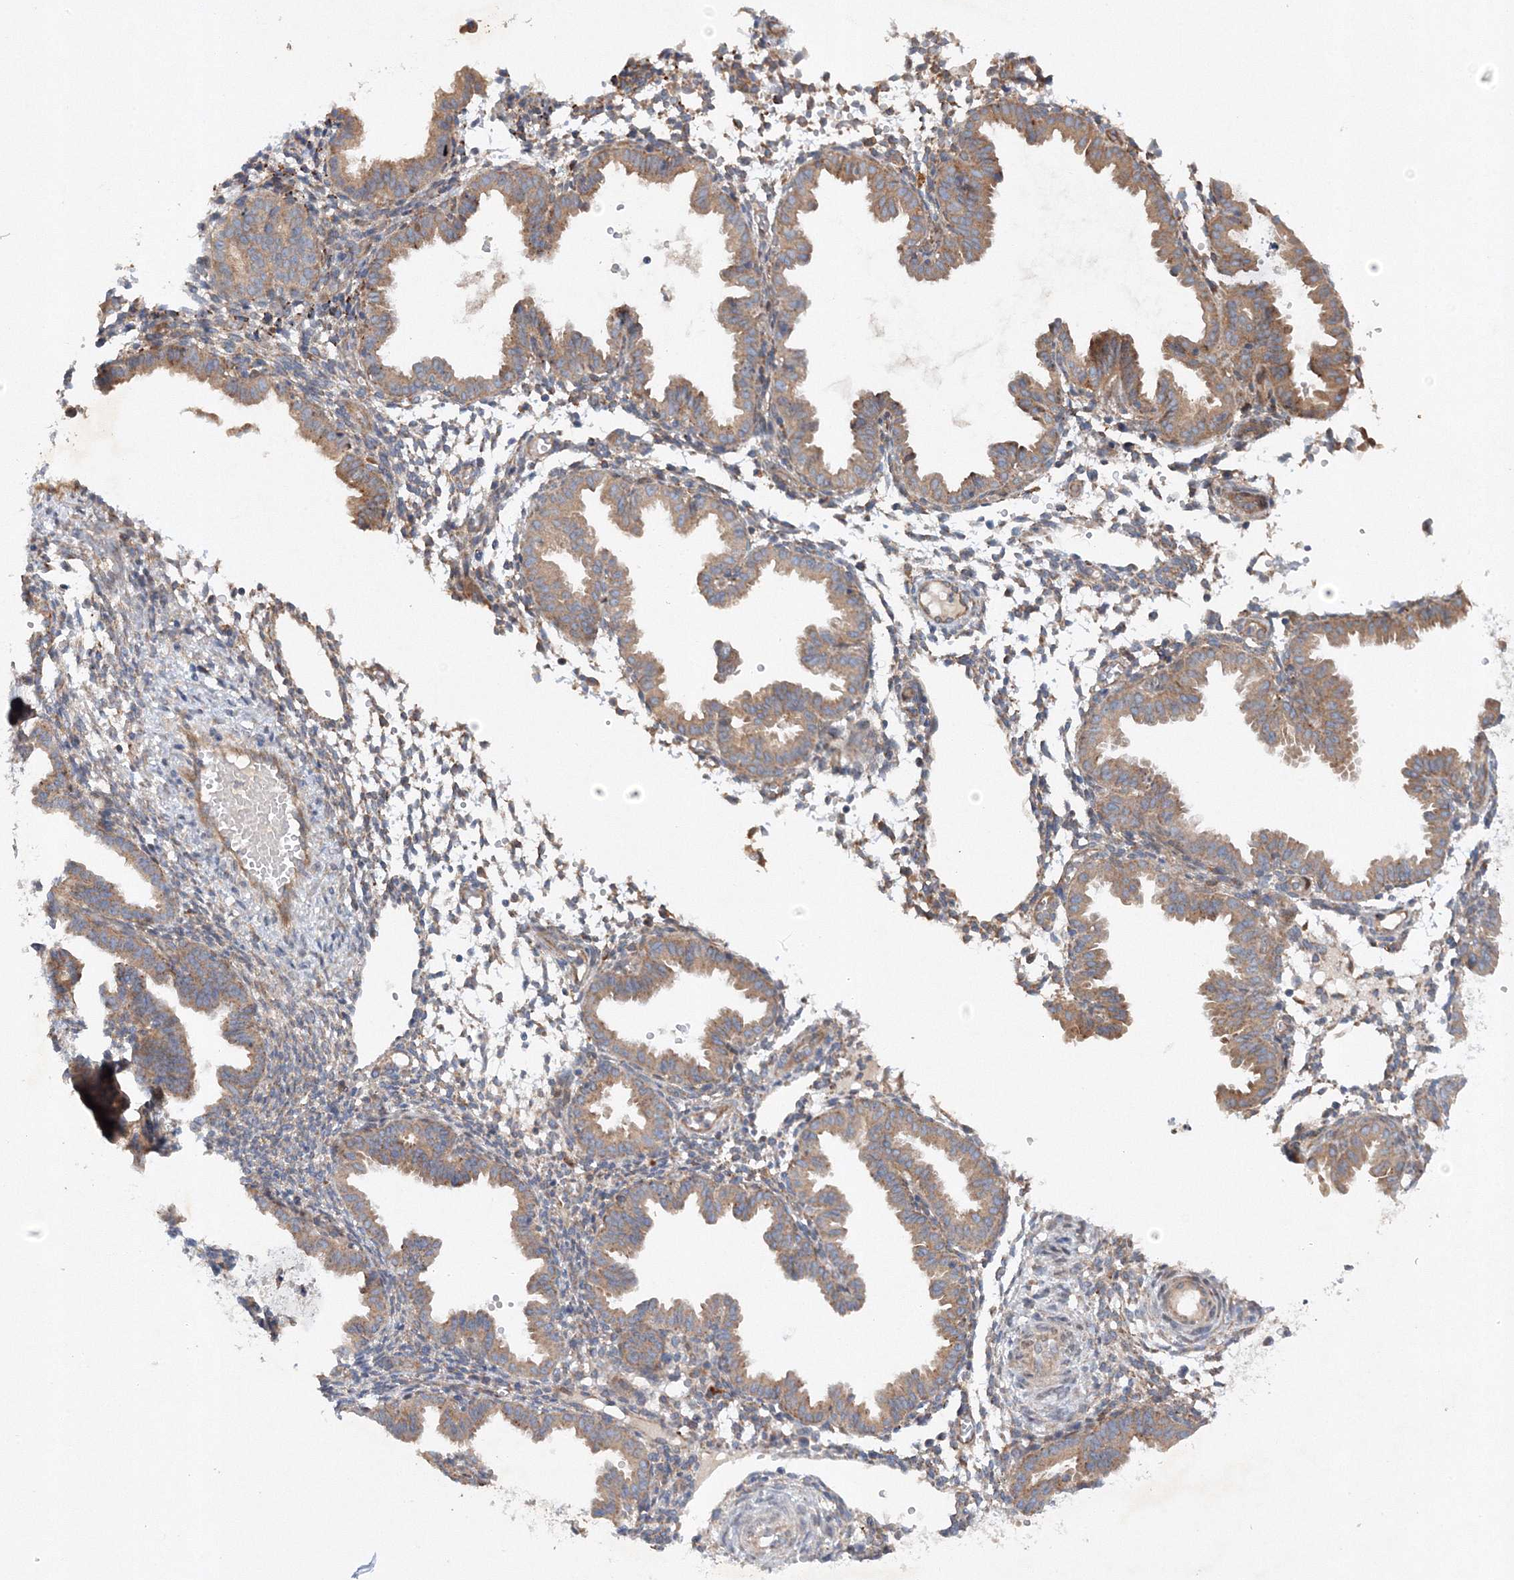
{"staining": {"intensity": "weak", "quantity": "25%-75%", "location": "cytoplasmic/membranous"}, "tissue": "endometrium", "cell_type": "Cells in endometrial stroma", "image_type": "normal", "snomed": [{"axis": "morphology", "description": "Normal tissue, NOS"}, {"axis": "topography", "description": "Endometrium"}], "caption": "IHC micrograph of unremarkable human endometrium stained for a protein (brown), which reveals low levels of weak cytoplasmic/membranous positivity in about 25%-75% of cells in endometrial stroma.", "gene": "SLC36A1", "patient": {"sex": "female", "age": 33}}